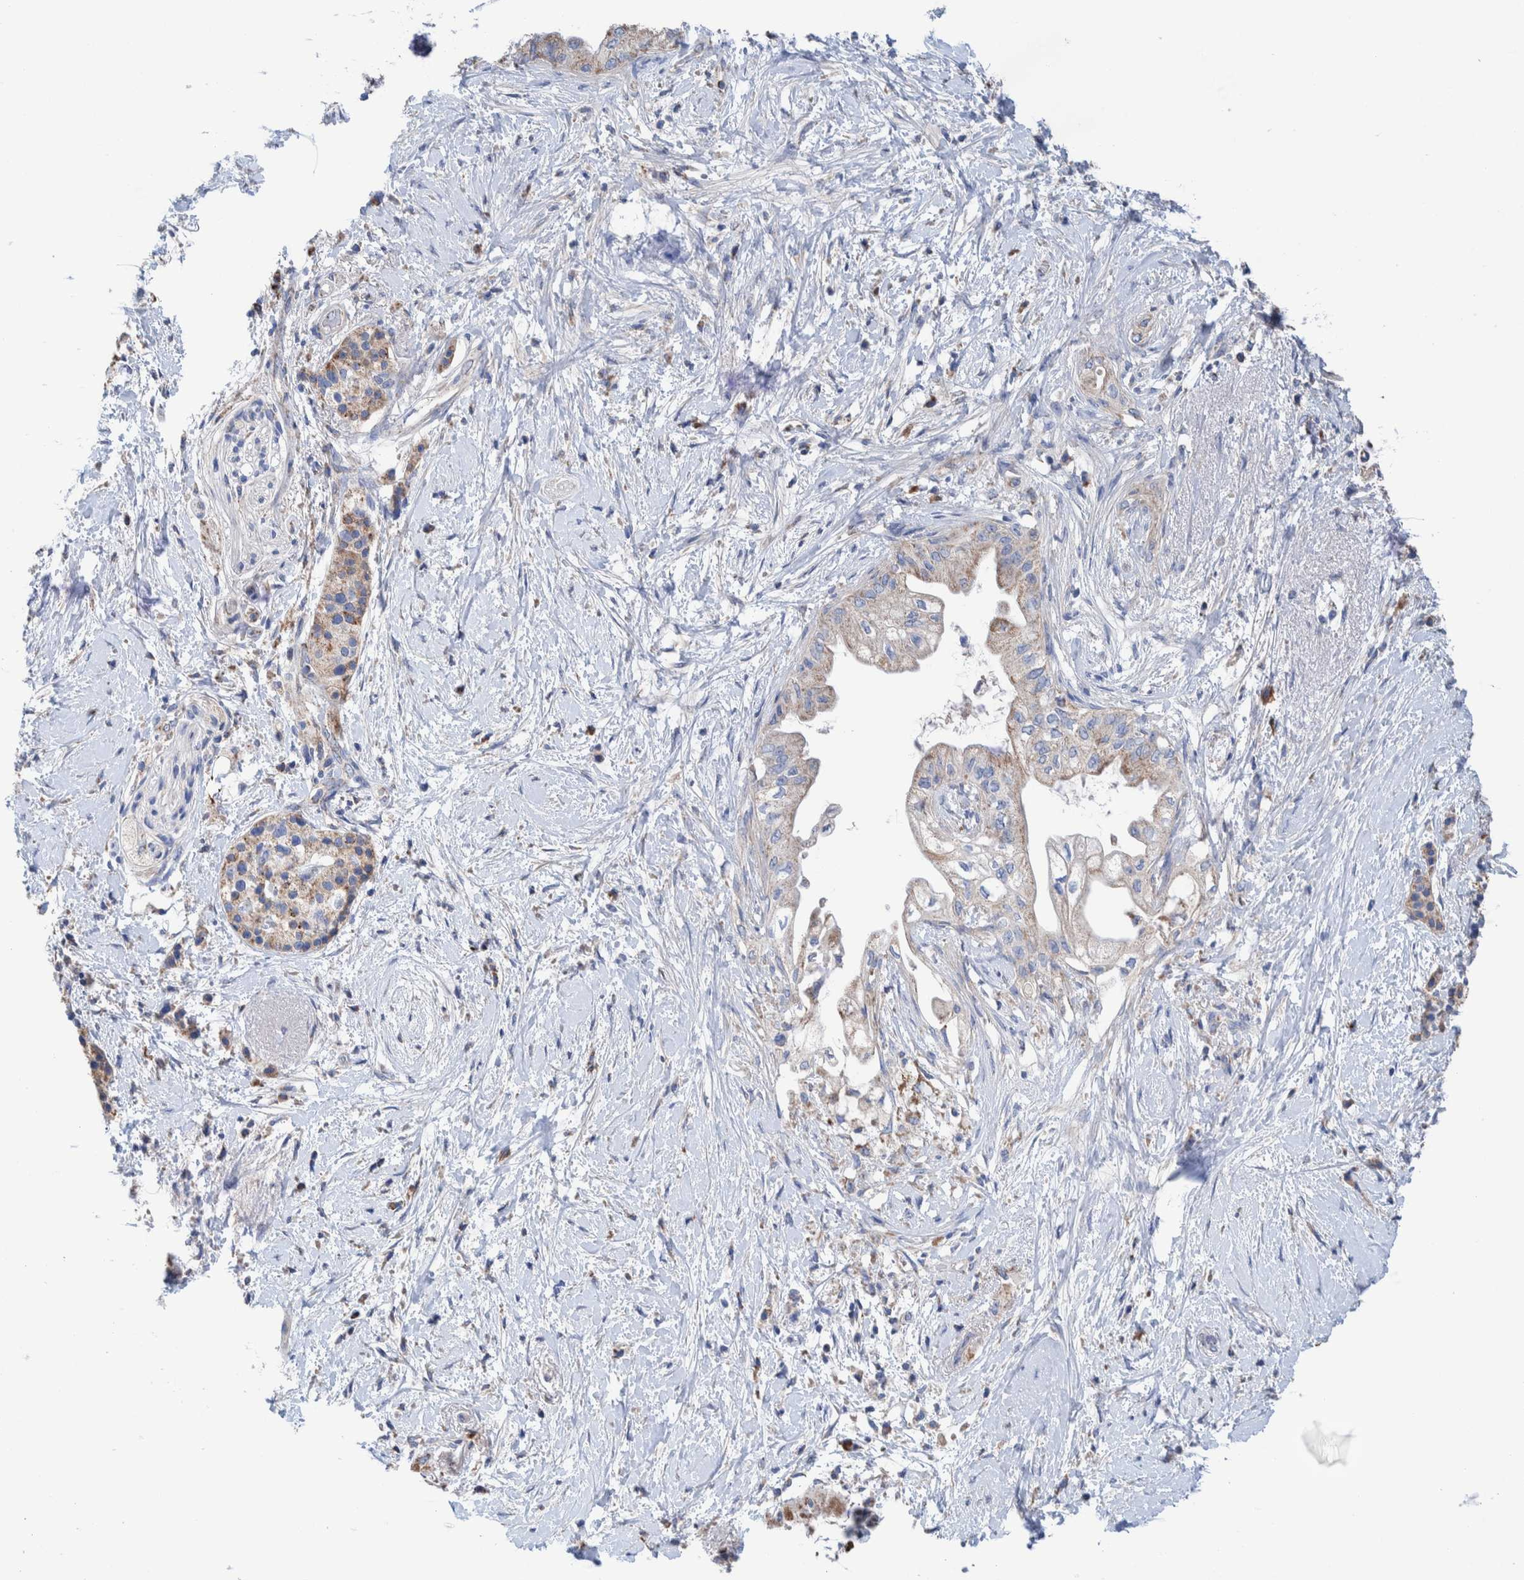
{"staining": {"intensity": "weak", "quantity": ">75%", "location": "cytoplasmic/membranous"}, "tissue": "pancreatic cancer", "cell_type": "Tumor cells", "image_type": "cancer", "snomed": [{"axis": "morphology", "description": "Normal tissue, NOS"}, {"axis": "morphology", "description": "Adenocarcinoma, NOS"}, {"axis": "topography", "description": "Pancreas"}, {"axis": "topography", "description": "Duodenum"}], "caption": "IHC image of neoplastic tissue: human pancreatic cancer (adenocarcinoma) stained using immunohistochemistry (IHC) demonstrates low levels of weak protein expression localized specifically in the cytoplasmic/membranous of tumor cells, appearing as a cytoplasmic/membranous brown color.", "gene": "DECR1", "patient": {"sex": "female", "age": 60}}